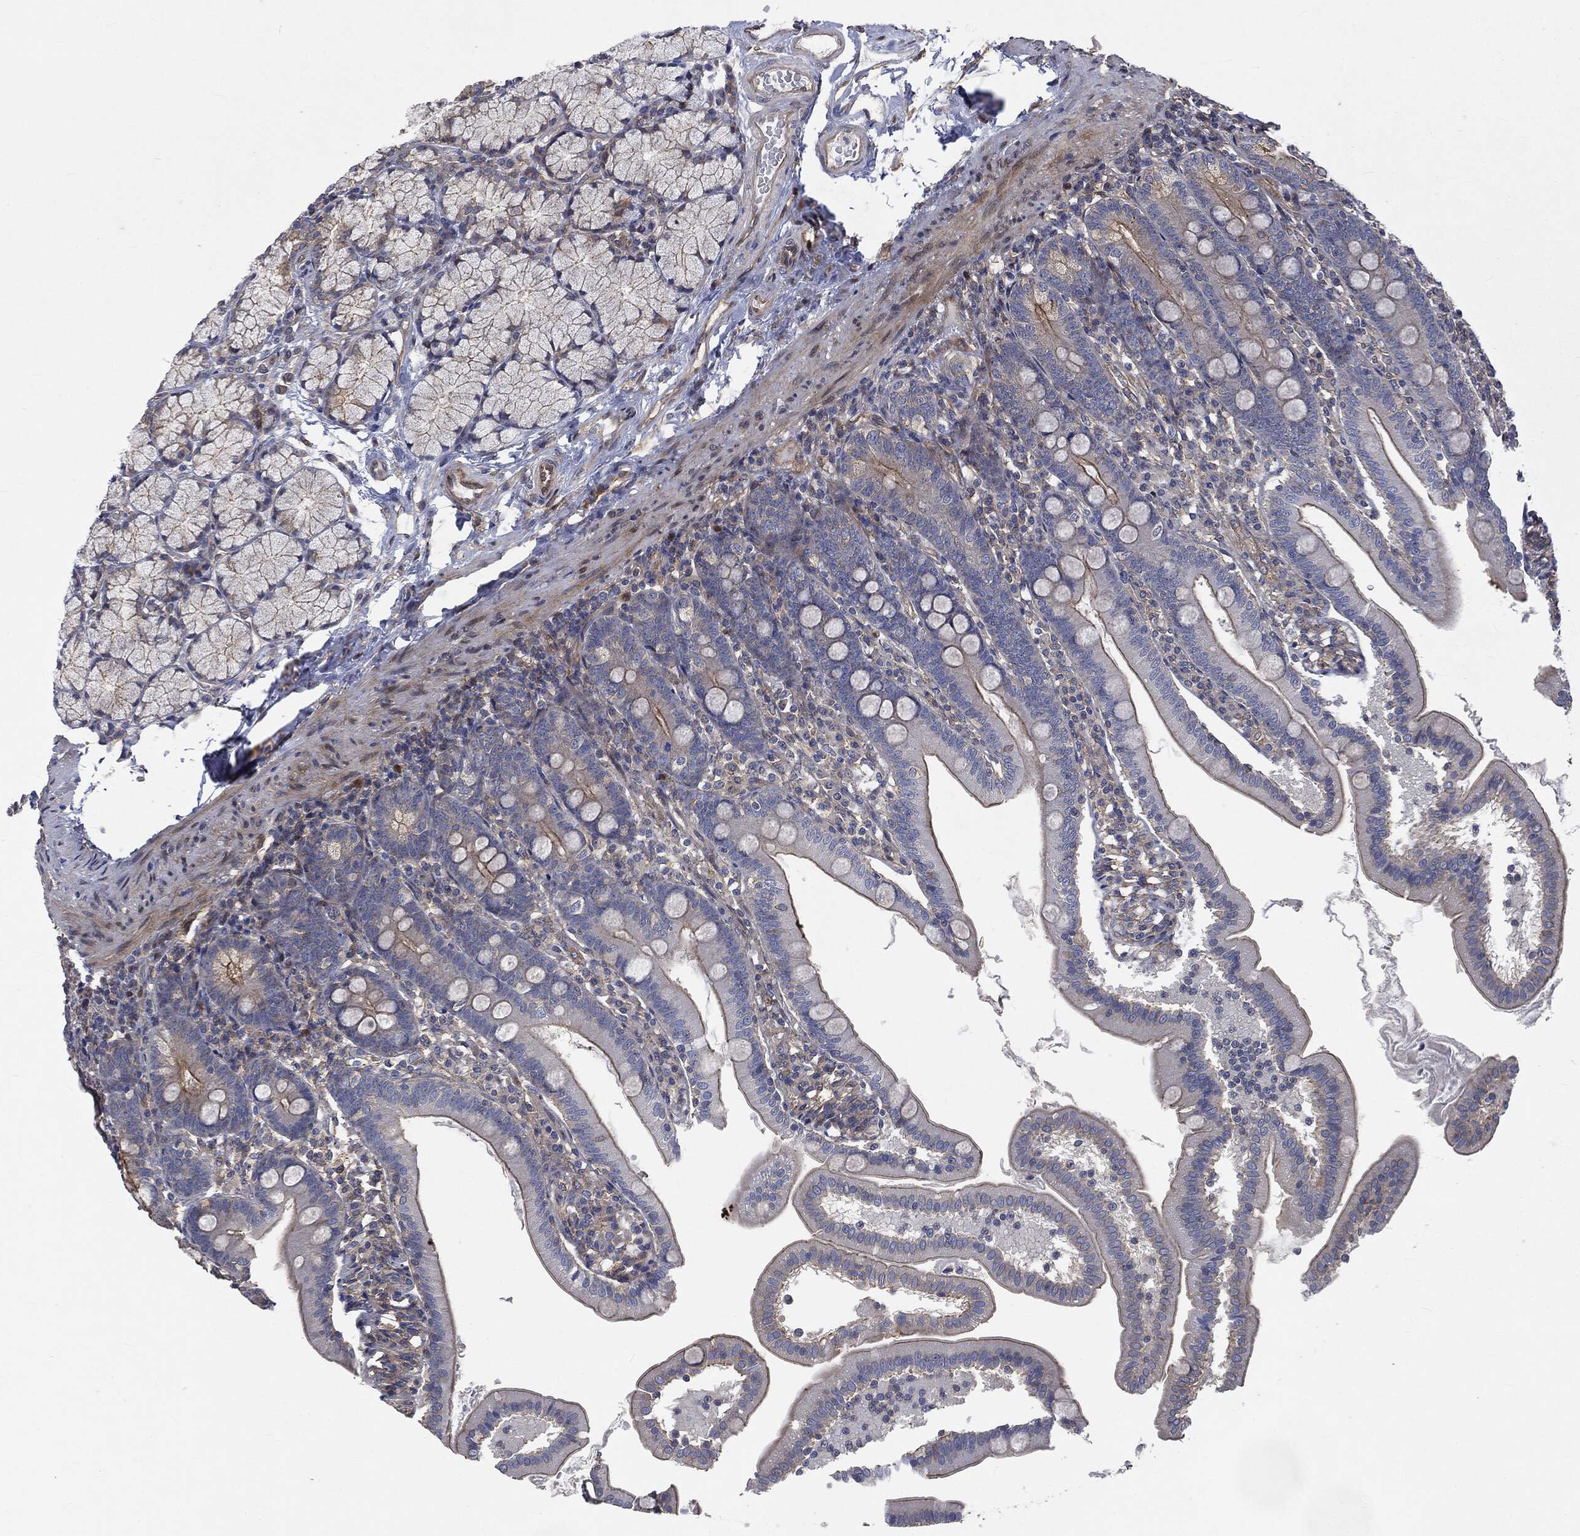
{"staining": {"intensity": "moderate", "quantity": "25%-75%", "location": "cytoplasmic/membranous"}, "tissue": "duodenum", "cell_type": "Glandular cells", "image_type": "normal", "snomed": [{"axis": "morphology", "description": "Normal tissue, NOS"}, {"axis": "topography", "description": "Duodenum"}], "caption": "This image demonstrates normal duodenum stained with immunohistochemistry (IHC) to label a protein in brown. The cytoplasmic/membranous of glandular cells show moderate positivity for the protein. Nuclei are counter-stained blue.", "gene": "EPS15L1", "patient": {"sex": "female", "age": 67}}